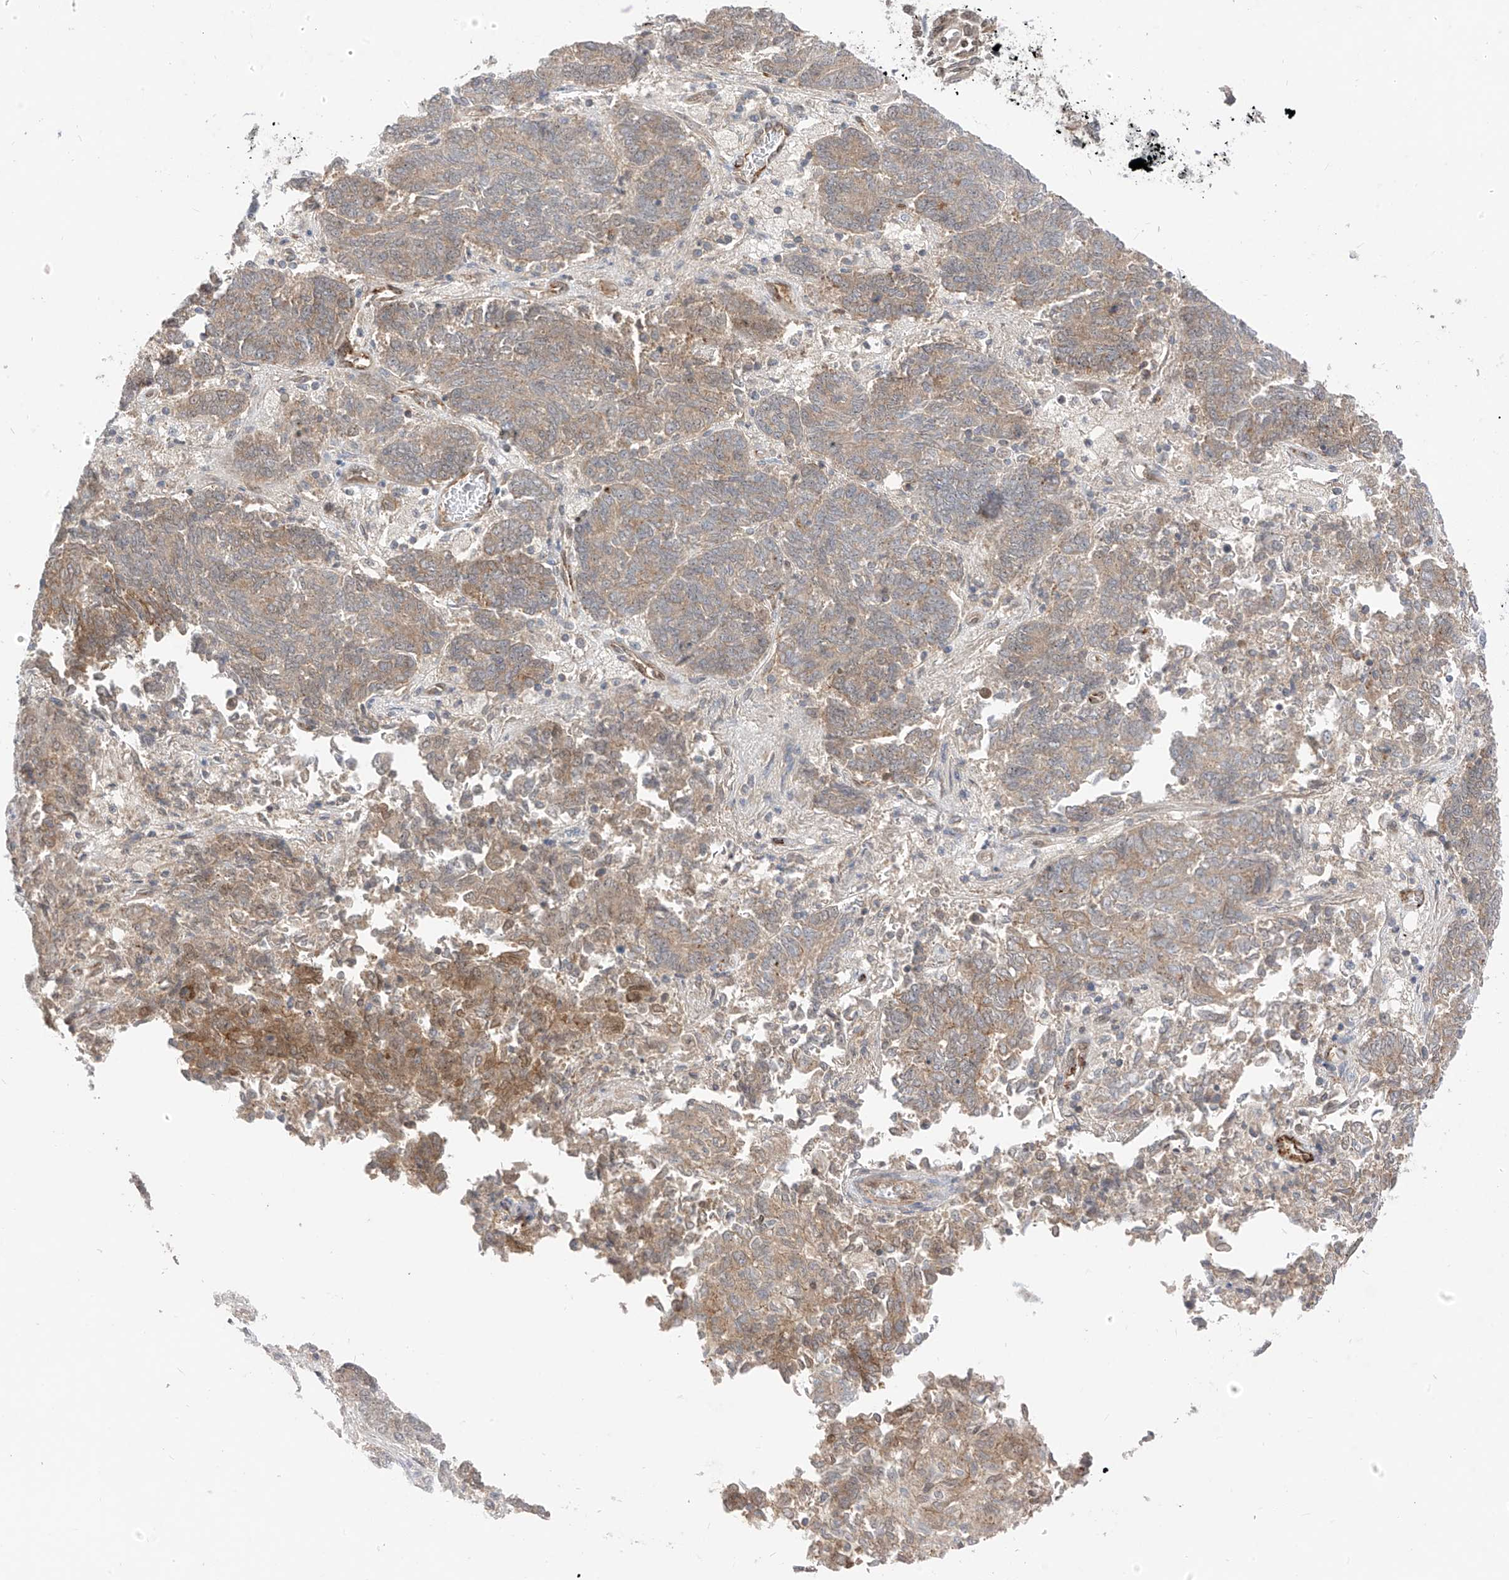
{"staining": {"intensity": "weak", "quantity": ">75%", "location": "cytoplasmic/membranous"}, "tissue": "endometrial cancer", "cell_type": "Tumor cells", "image_type": "cancer", "snomed": [{"axis": "morphology", "description": "Adenocarcinoma, NOS"}, {"axis": "topography", "description": "Endometrium"}], "caption": "Immunohistochemical staining of adenocarcinoma (endometrial) demonstrates weak cytoplasmic/membranous protein positivity in about >75% of tumor cells.", "gene": "MRTFA", "patient": {"sex": "female", "age": 80}}